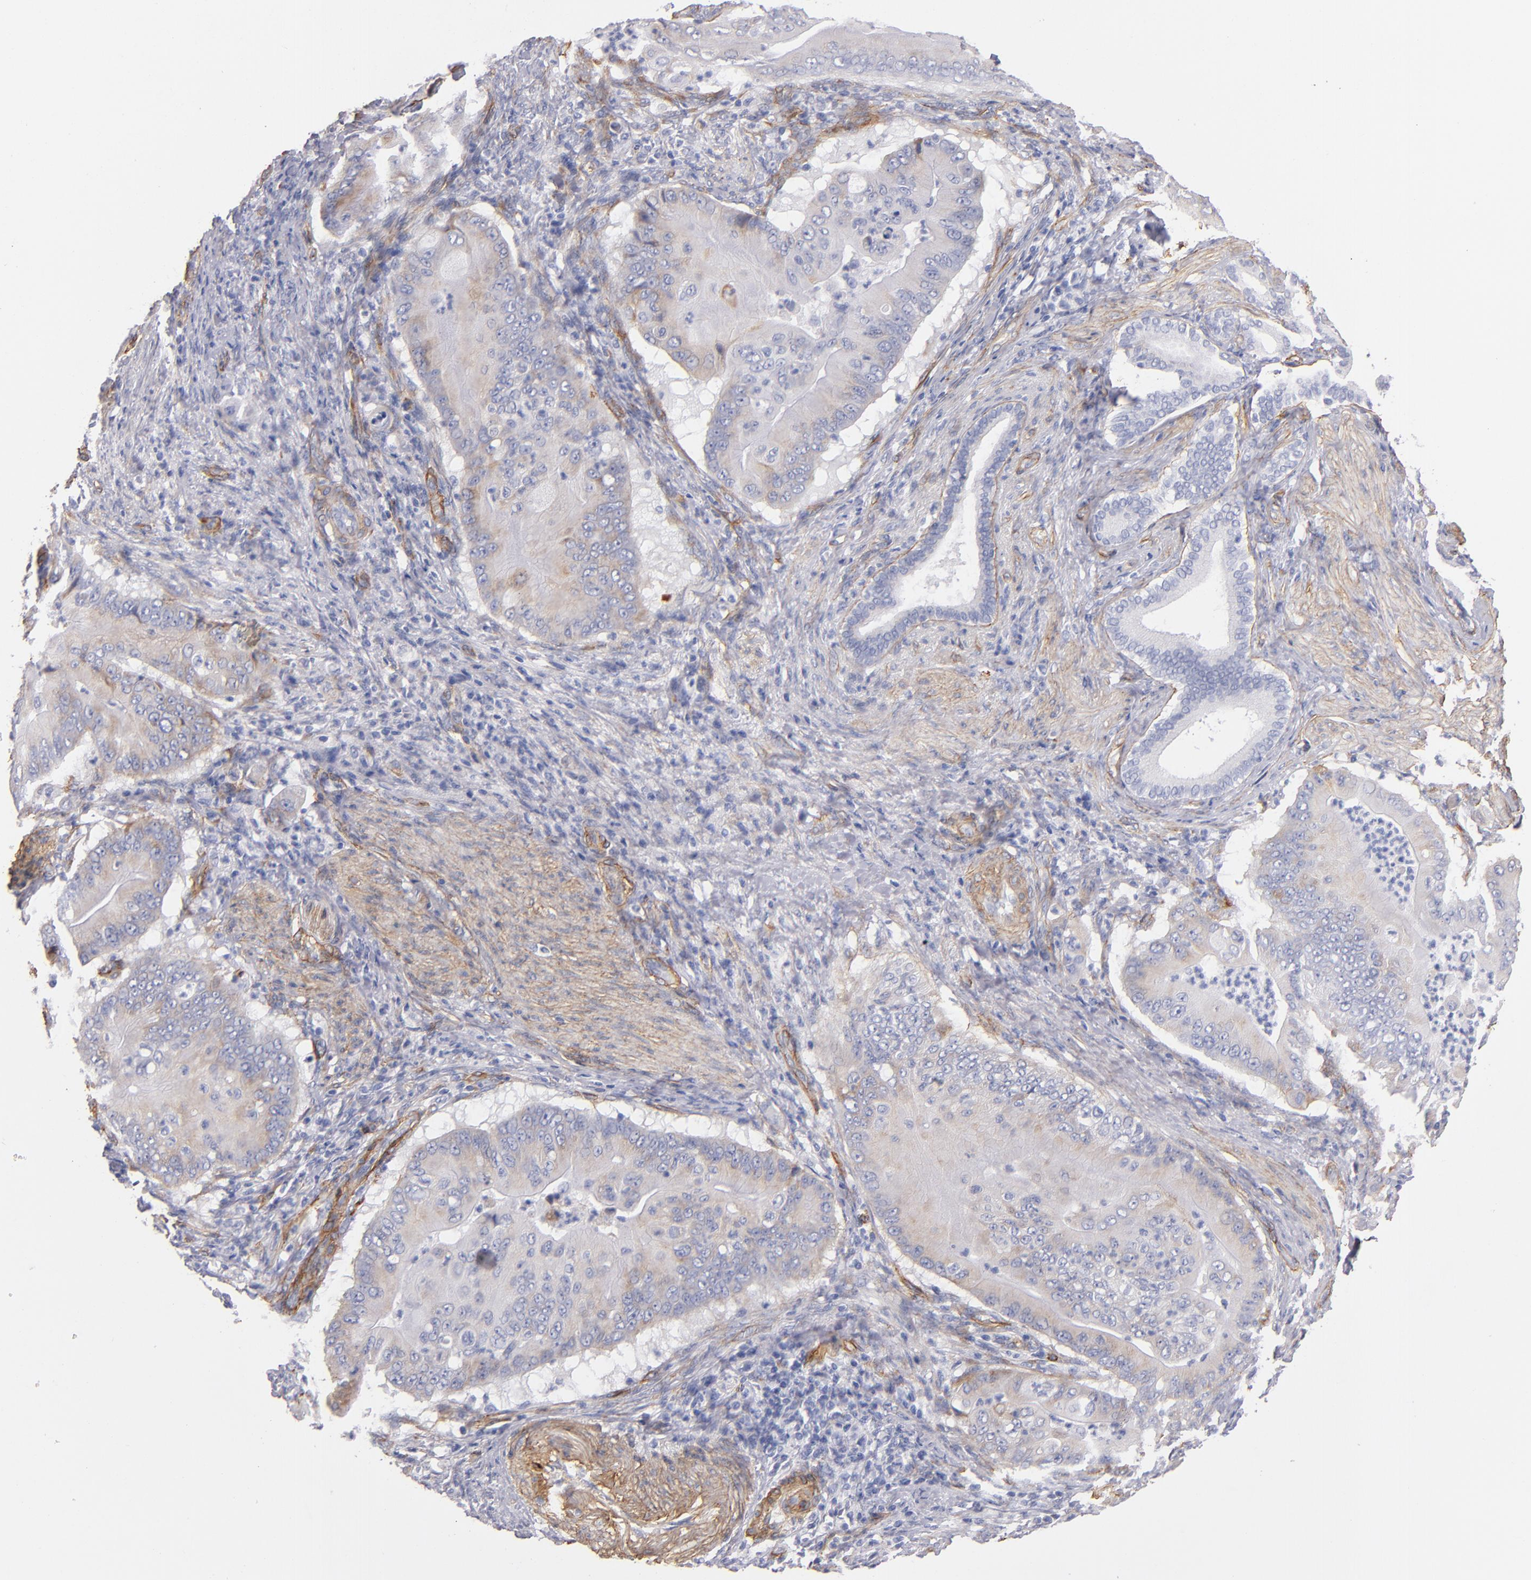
{"staining": {"intensity": "weak", "quantity": ">75%", "location": "cytoplasmic/membranous"}, "tissue": "pancreatic cancer", "cell_type": "Tumor cells", "image_type": "cancer", "snomed": [{"axis": "morphology", "description": "Adenocarcinoma, NOS"}, {"axis": "topography", "description": "Pancreas"}], "caption": "Protein staining by immunohistochemistry reveals weak cytoplasmic/membranous staining in about >75% of tumor cells in pancreatic cancer (adenocarcinoma).", "gene": "LAMC1", "patient": {"sex": "male", "age": 62}}